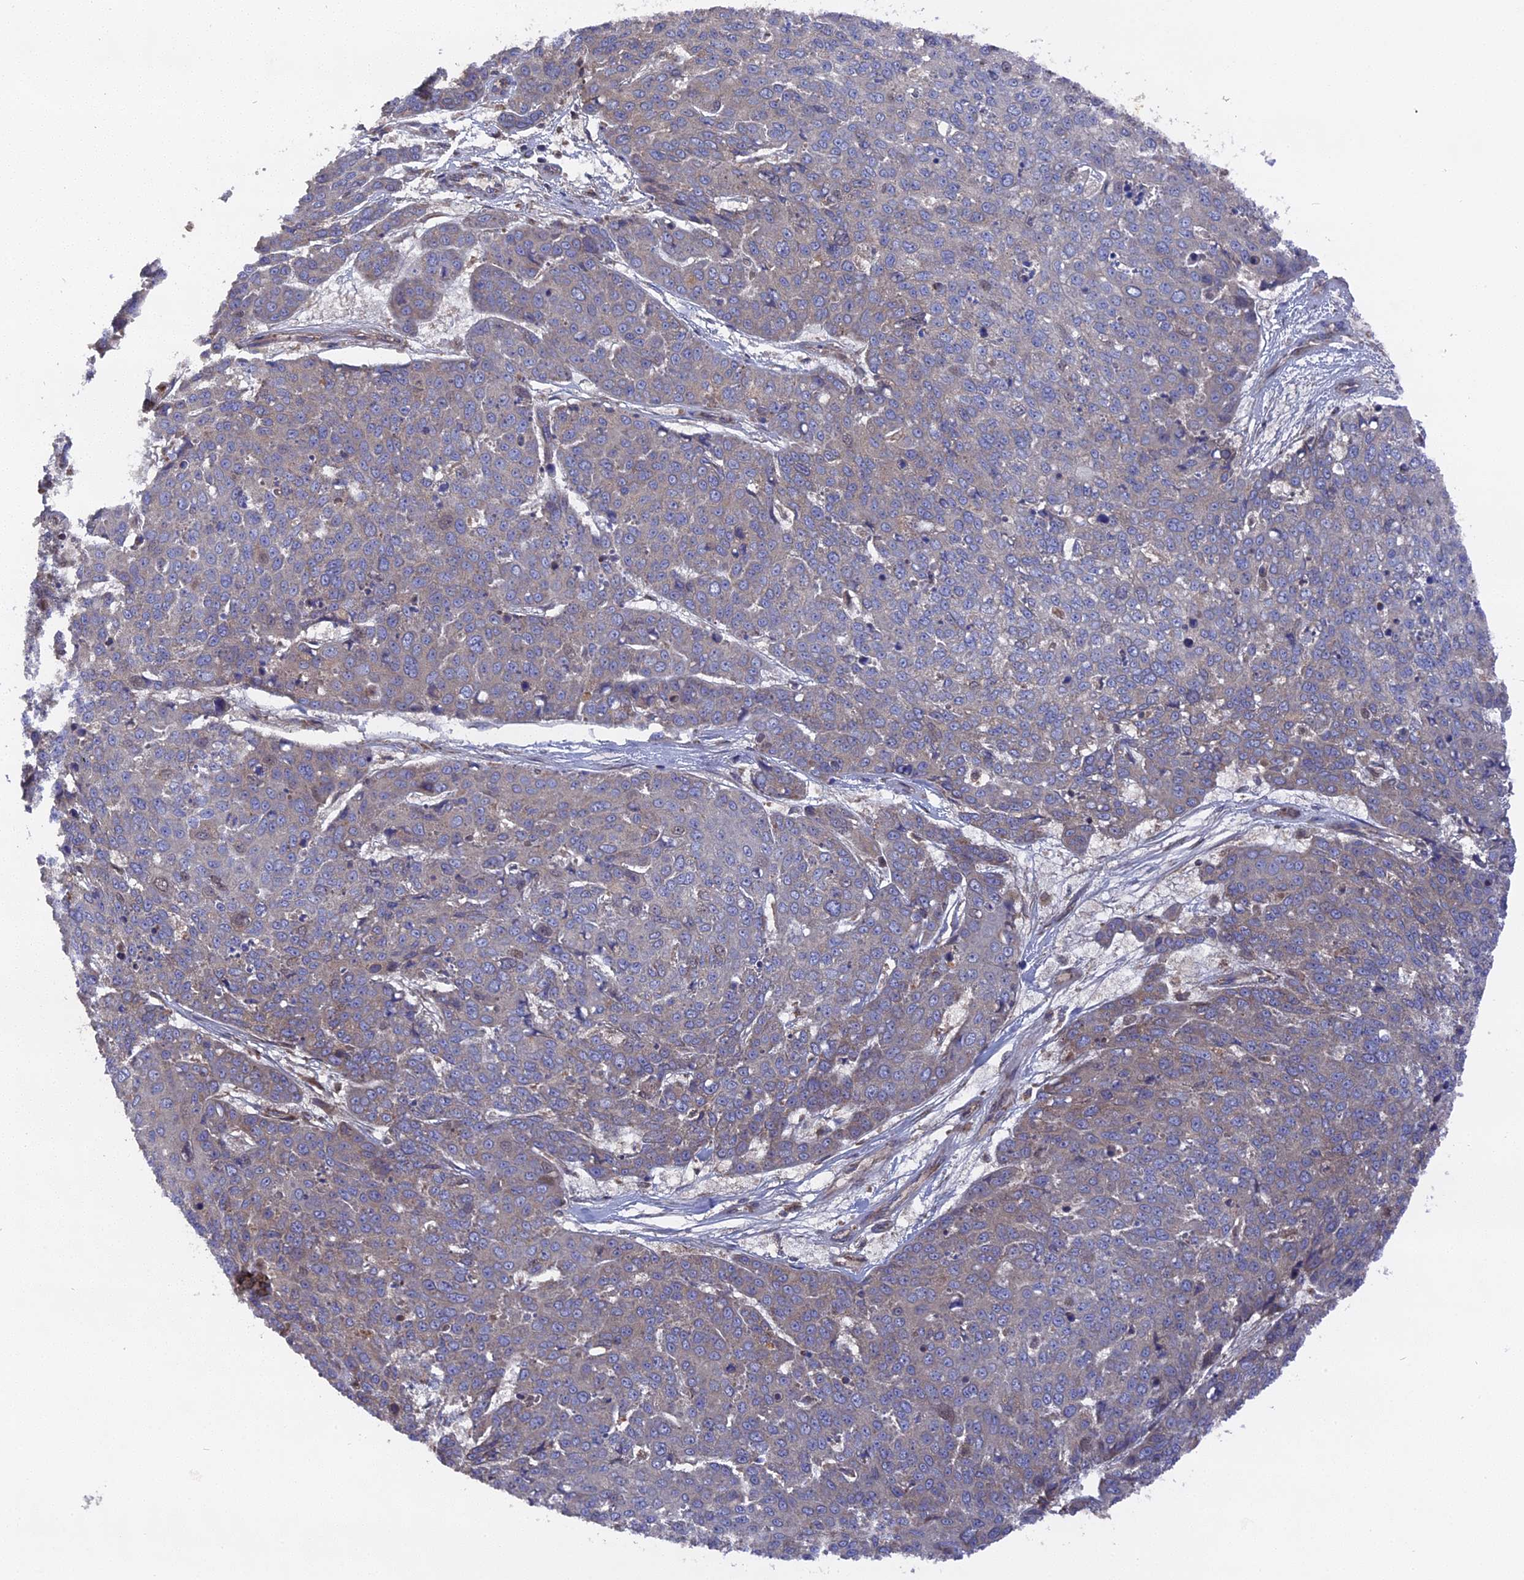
{"staining": {"intensity": "weak", "quantity": "<25%", "location": "cytoplasmic/membranous"}, "tissue": "skin cancer", "cell_type": "Tumor cells", "image_type": "cancer", "snomed": [{"axis": "morphology", "description": "Squamous cell carcinoma, NOS"}, {"axis": "topography", "description": "Skin"}], "caption": "High magnification brightfield microscopy of squamous cell carcinoma (skin) stained with DAB (brown) and counterstained with hematoxylin (blue): tumor cells show no significant staining. (DAB (3,3'-diaminobenzidine) IHC visualized using brightfield microscopy, high magnification).", "gene": "TELO2", "patient": {"sex": "male", "age": 71}}